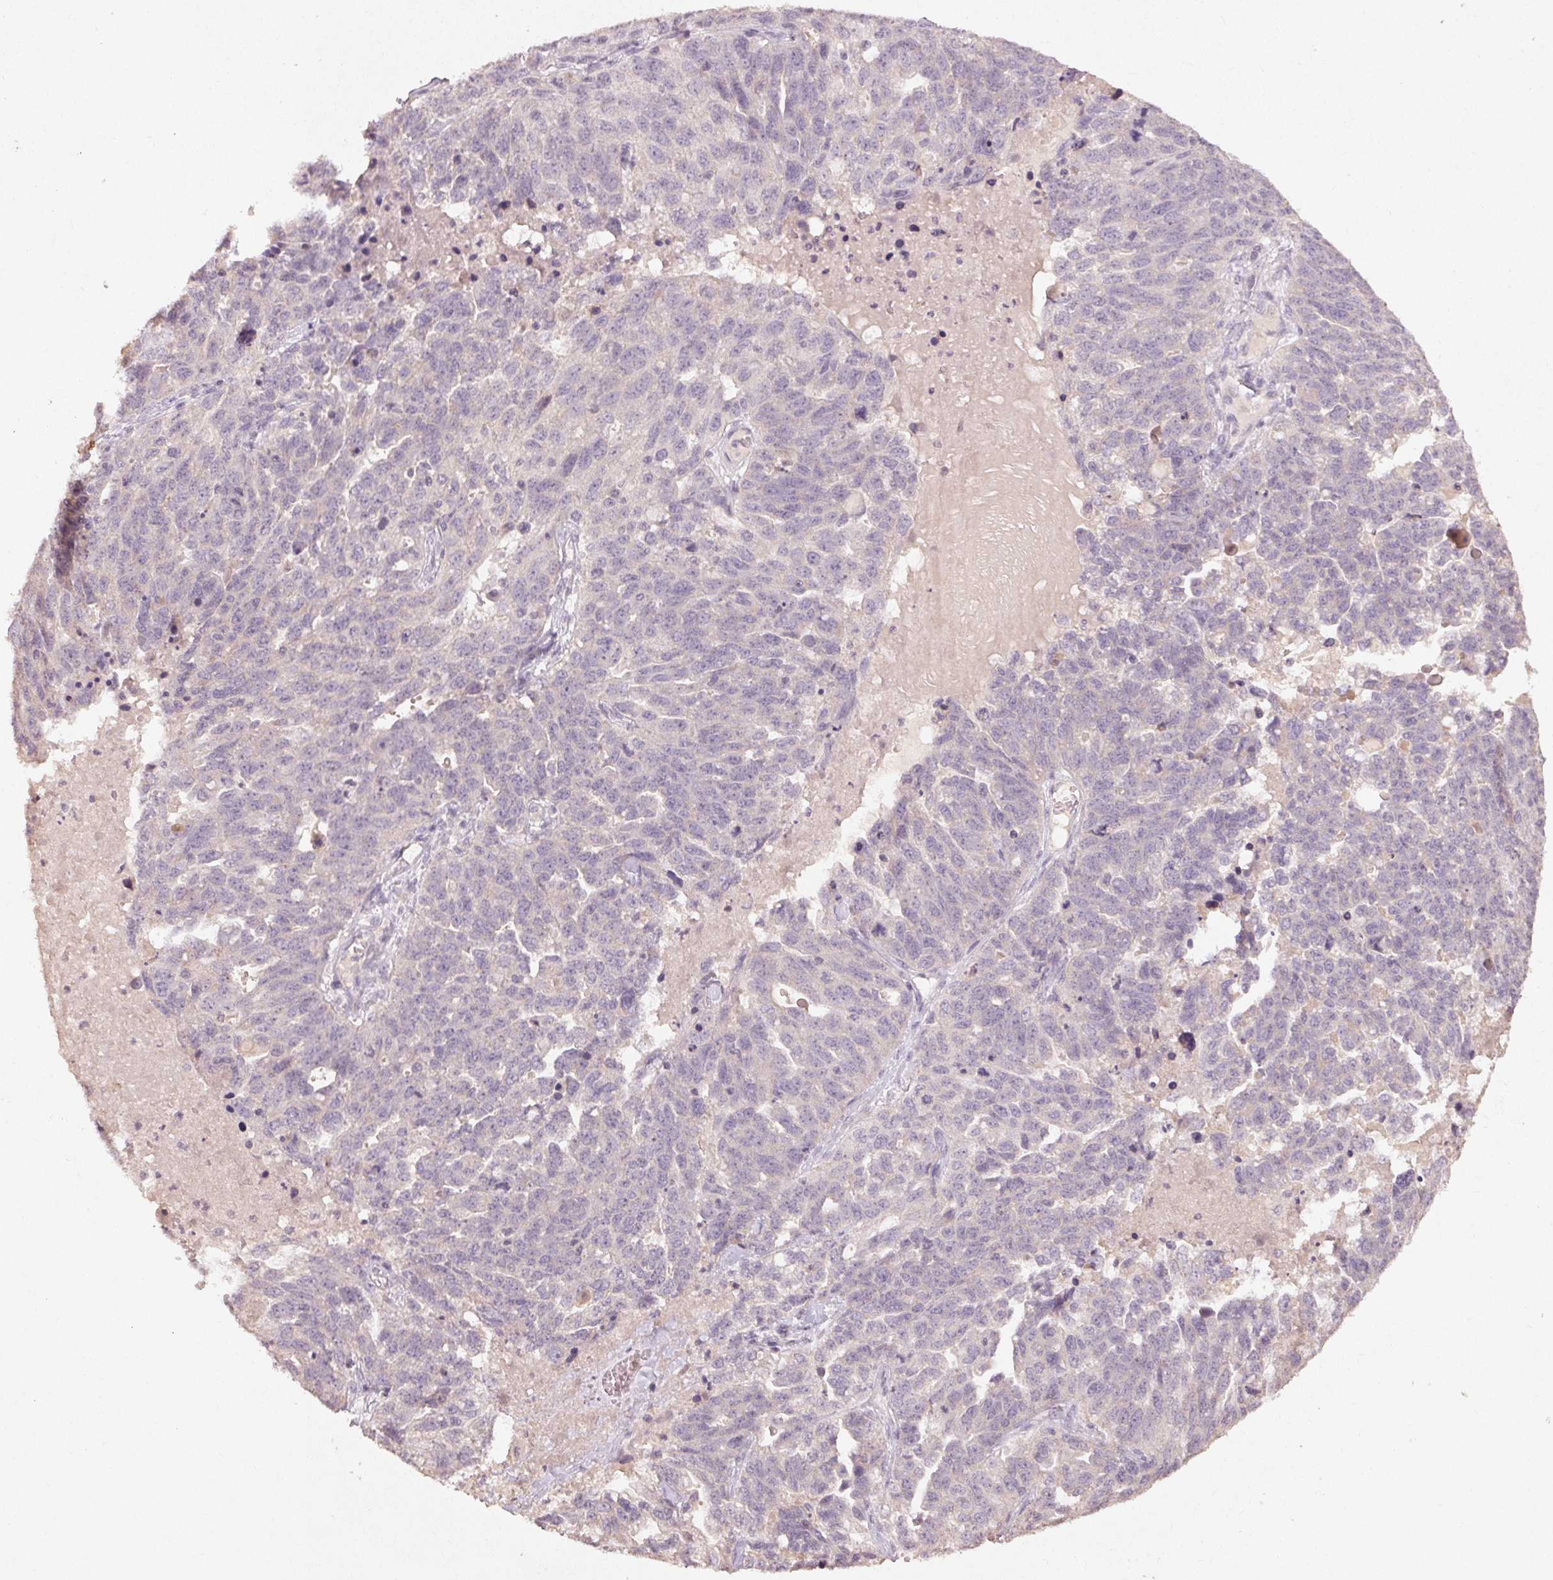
{"staining": {"intensity": "negative", "quantity": "none", "location": "none"}, "tissue": "ovarian cancer", "cell_type": "Tumor cells", "image_type": "cancer", "snomed": [{"axis": "morphology", "description": "Cystadenocarcinoma, serous, NOS"}, {"axis": "topography", "description": "Ovary"}], "caption": "IHC histopathology image of neoplastic tissue: ovarian serous cystadenocarcinoma stained with DAB (3,3'-diaminobenzidine) displays no significant protein staining in tumor cells.", "gene": "KLRC3", "patient": {"sex": "female", "age": 71}}